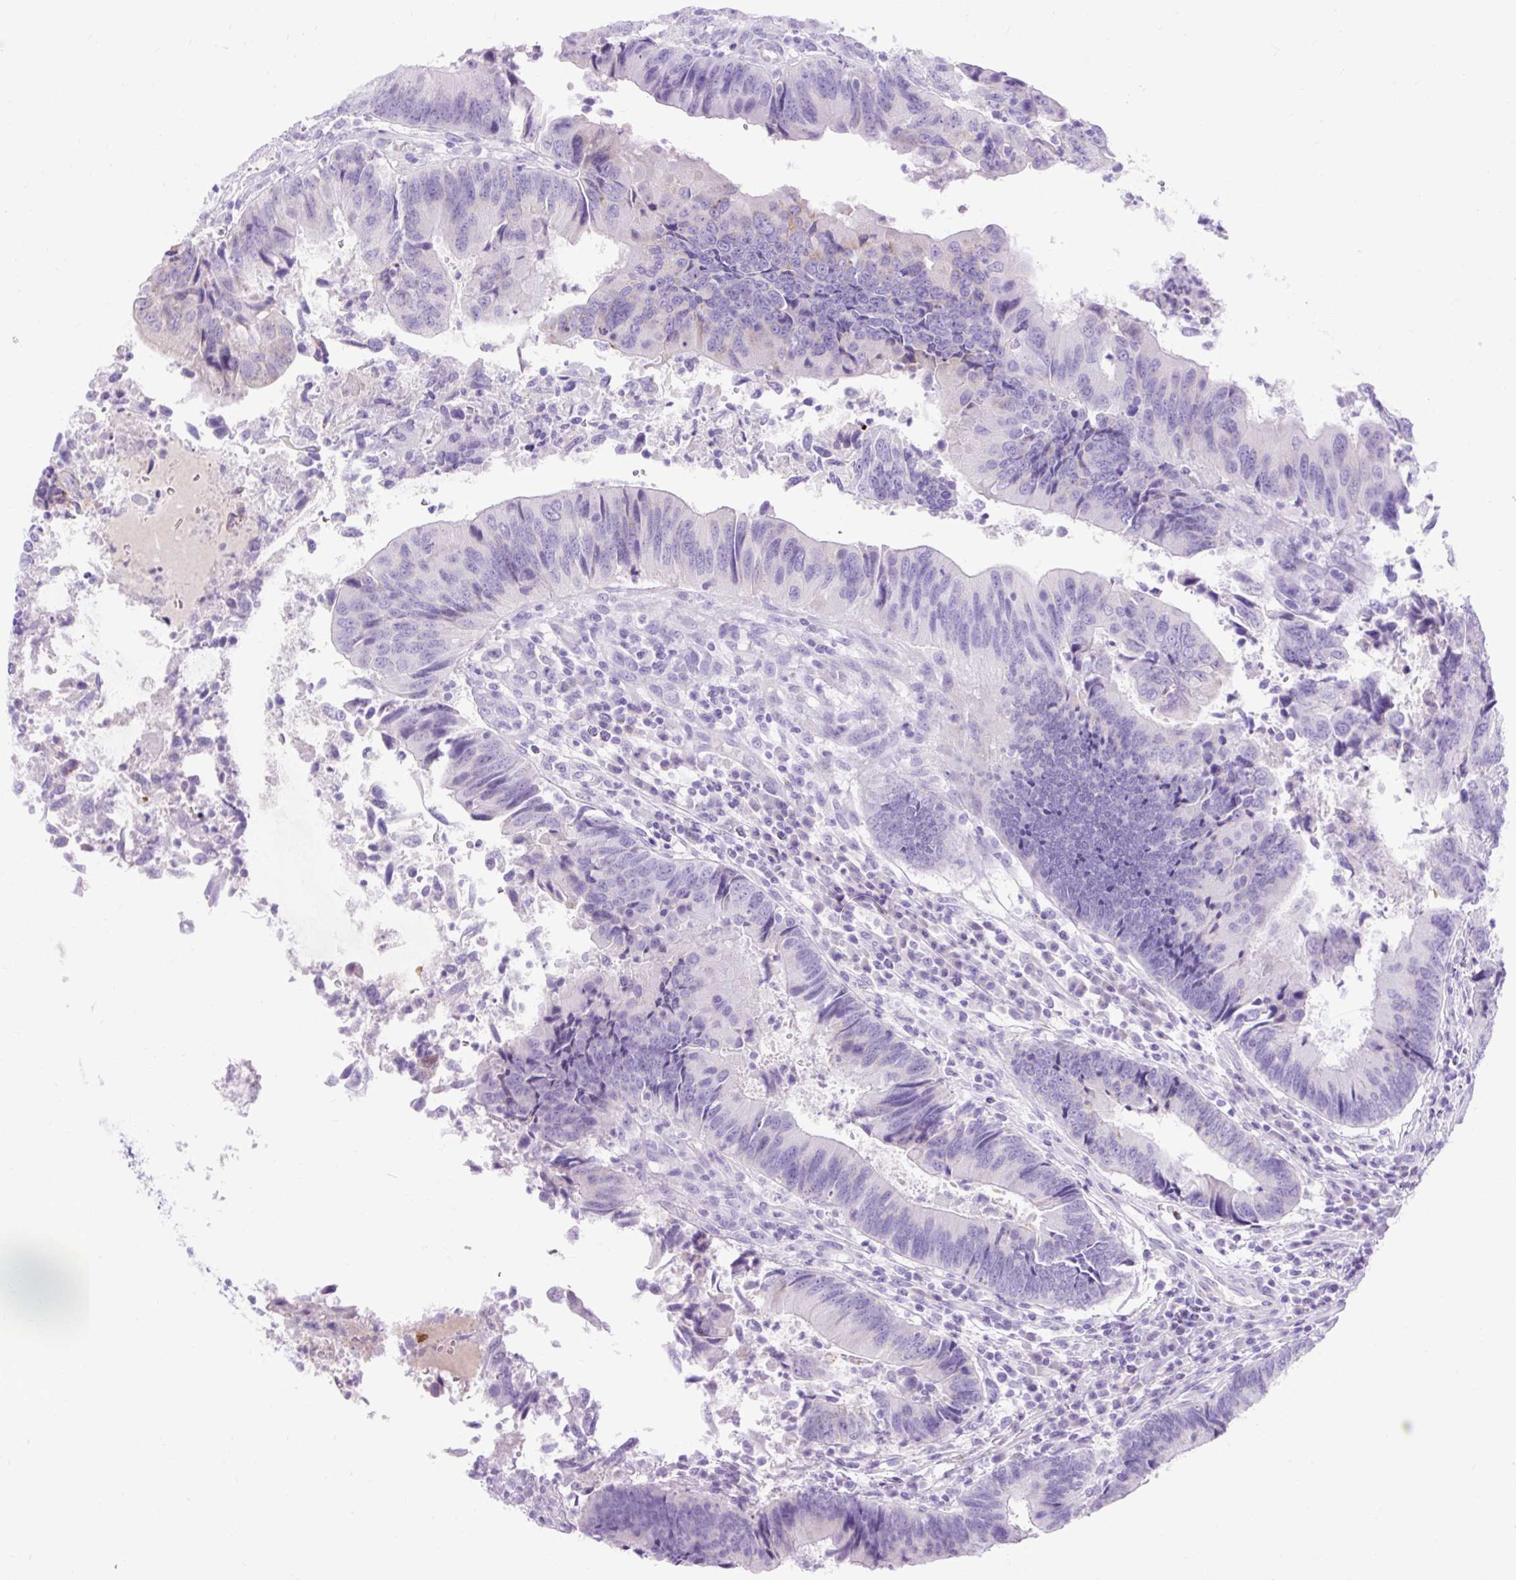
{"staining": {"intensity": "moderate", "quantity": "<25%", "location": "cytoplasmic/membranous"}, "tissue": "colorectal cancer", "cell_type": "Tumor cells", "image_type": "cancer", "snomed": [{"axis": "morphology", "description": "Adenocarcinoma, NOS"}, {"axis": "topography", "description": "Colon"}], "caption": "Immunohistochemistry micrograph of neoplastic tissue: human adenocarcinoma (colorectal) stained using IHC demonstrates low levels of moderate protein expression localized specifically in the cytoplasmic/membranous of tumor cells, appearing as a cytoplasmic/membranous brown color.", "gene": "SPTBN5", "patient": {"sex": "female", "age": 67}}